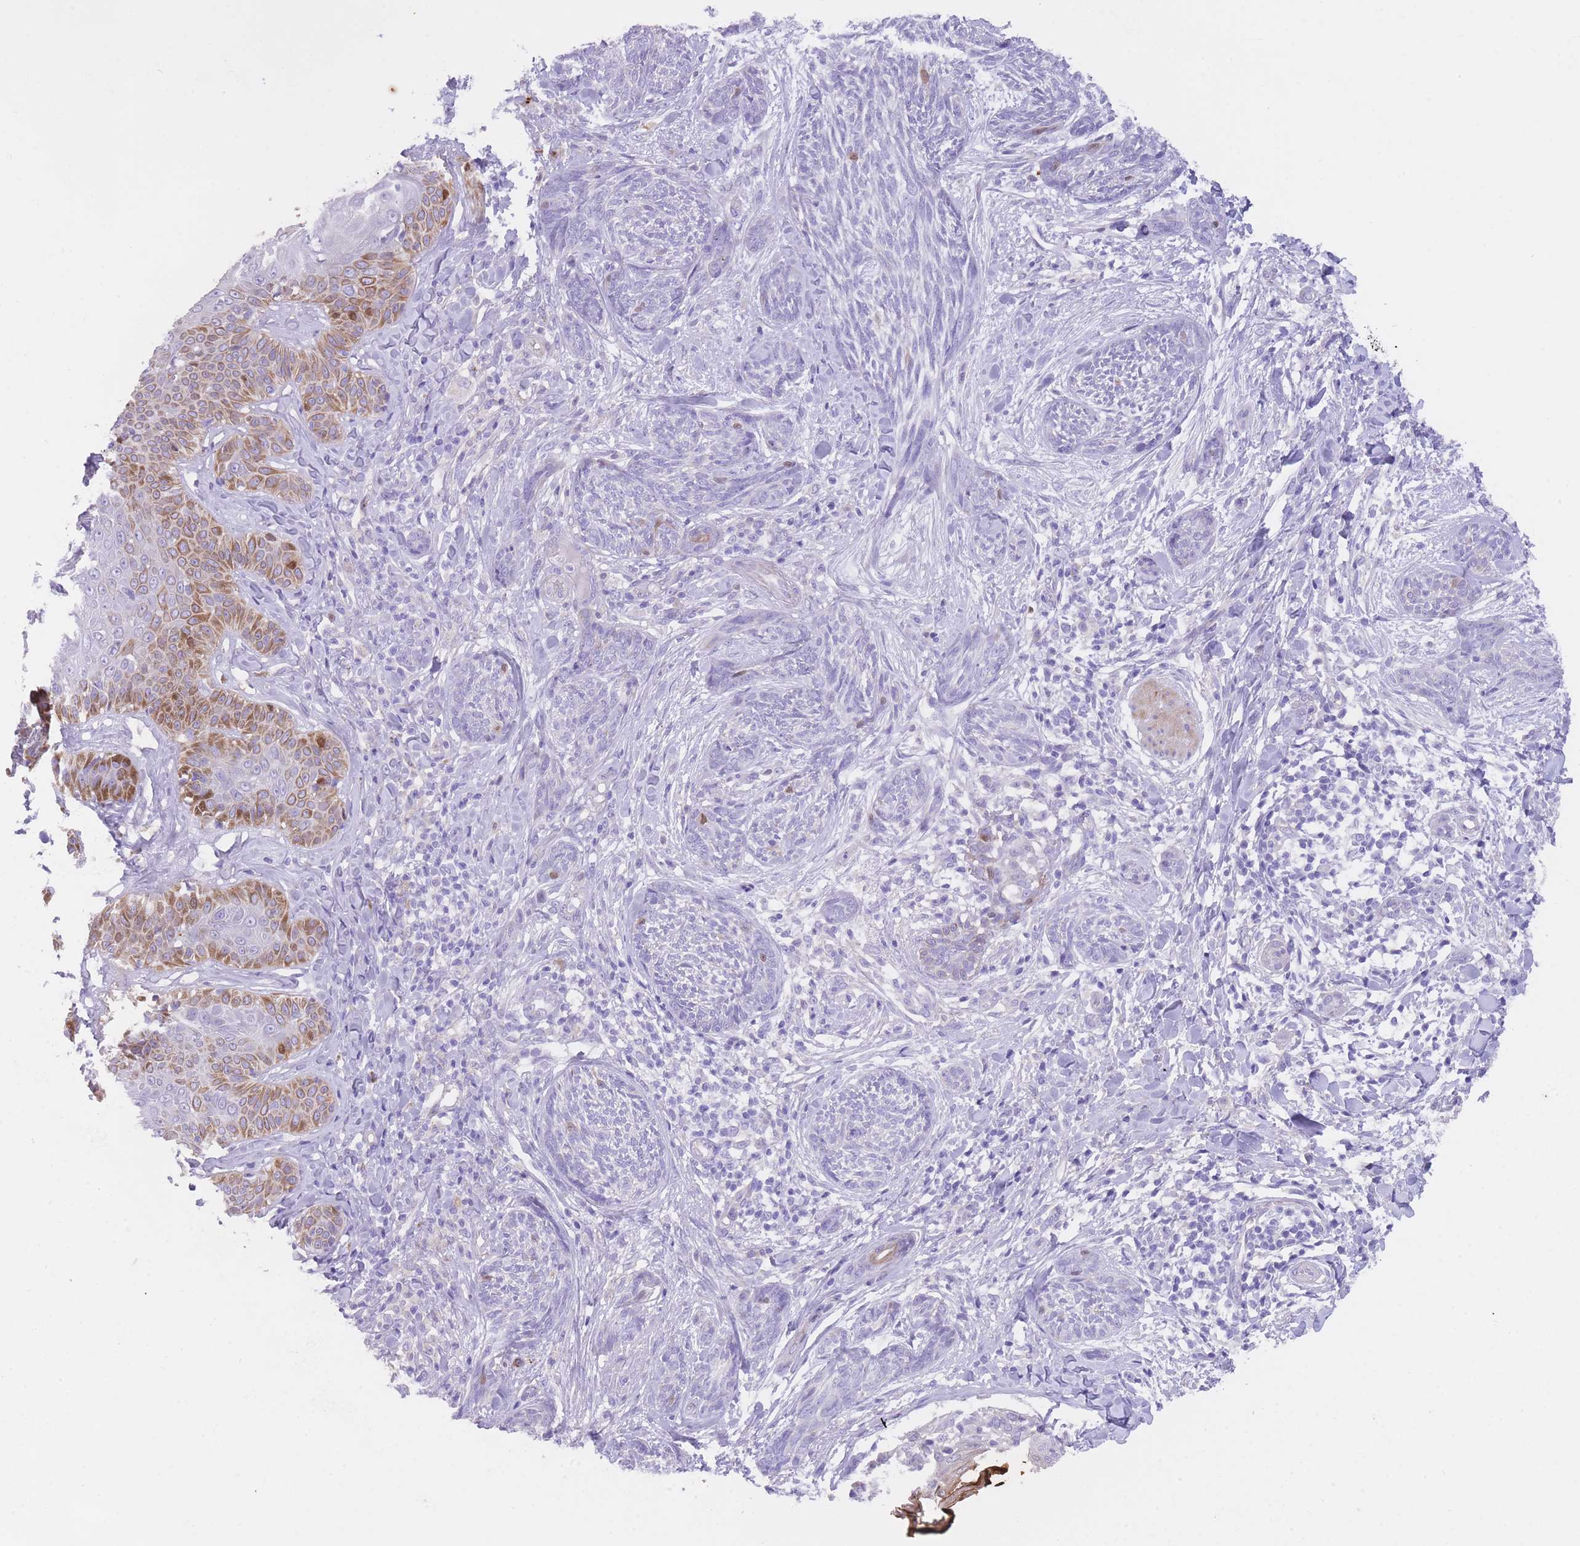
{"staining": {"intensity": "negative", "quantity": "none", "location": "none"}, "tissue": "skin cancer", "cell_type": "Tumor cells", "image_type": "cancer", "snomed": [{"axis": "morphology", "description": "Basal cell carcinoma"}, {"axis": "topography", "description": "Skin"}], "caption": "Image shows no significant protein staining in tumor cells of skin cancer. (DAB immunohistochemistry (IHC), high magnification).", "gene": "QTRT1", "patient": {"sex": "male", "age": 73}}